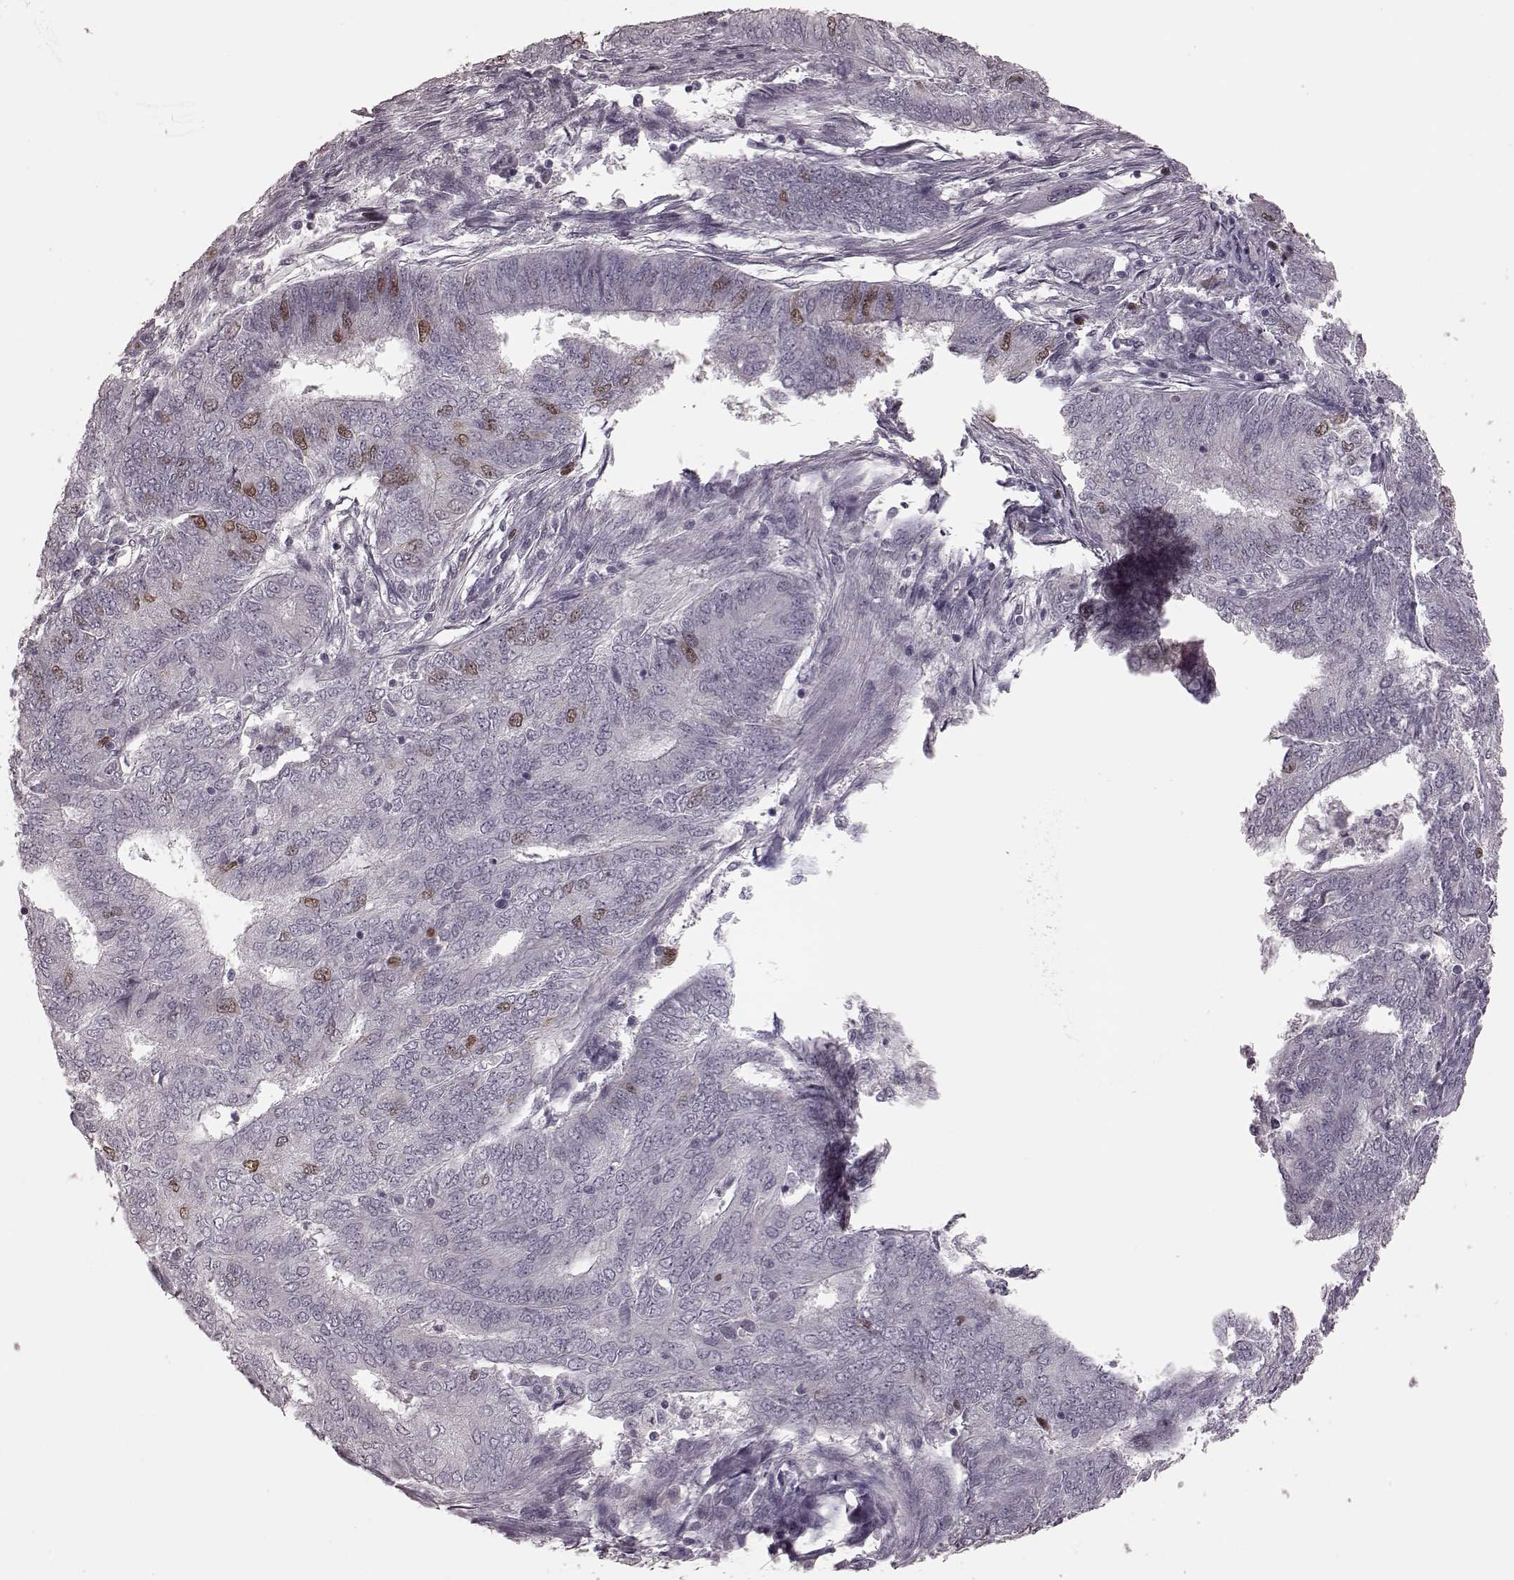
{"staining": {"intensity": "moderate", "quantity": "<25%", "location": "nuclear"}, "tissue": "endometrial cancer", "cell_type": "Tumor cells", "image_type": "cancer", "snomed": [{"axis": "morphology", "description": "Adenocarcinoma, NOS"}, {"axis": "topography", "description": "Endometrium"}], "caption": "IHC of human endometrial cancer displays low levels of moderate nuclear positivity in about <25% of tumor cells.", "gene": "CCNA2", "patient": {"sex": "female", "age": 62}}